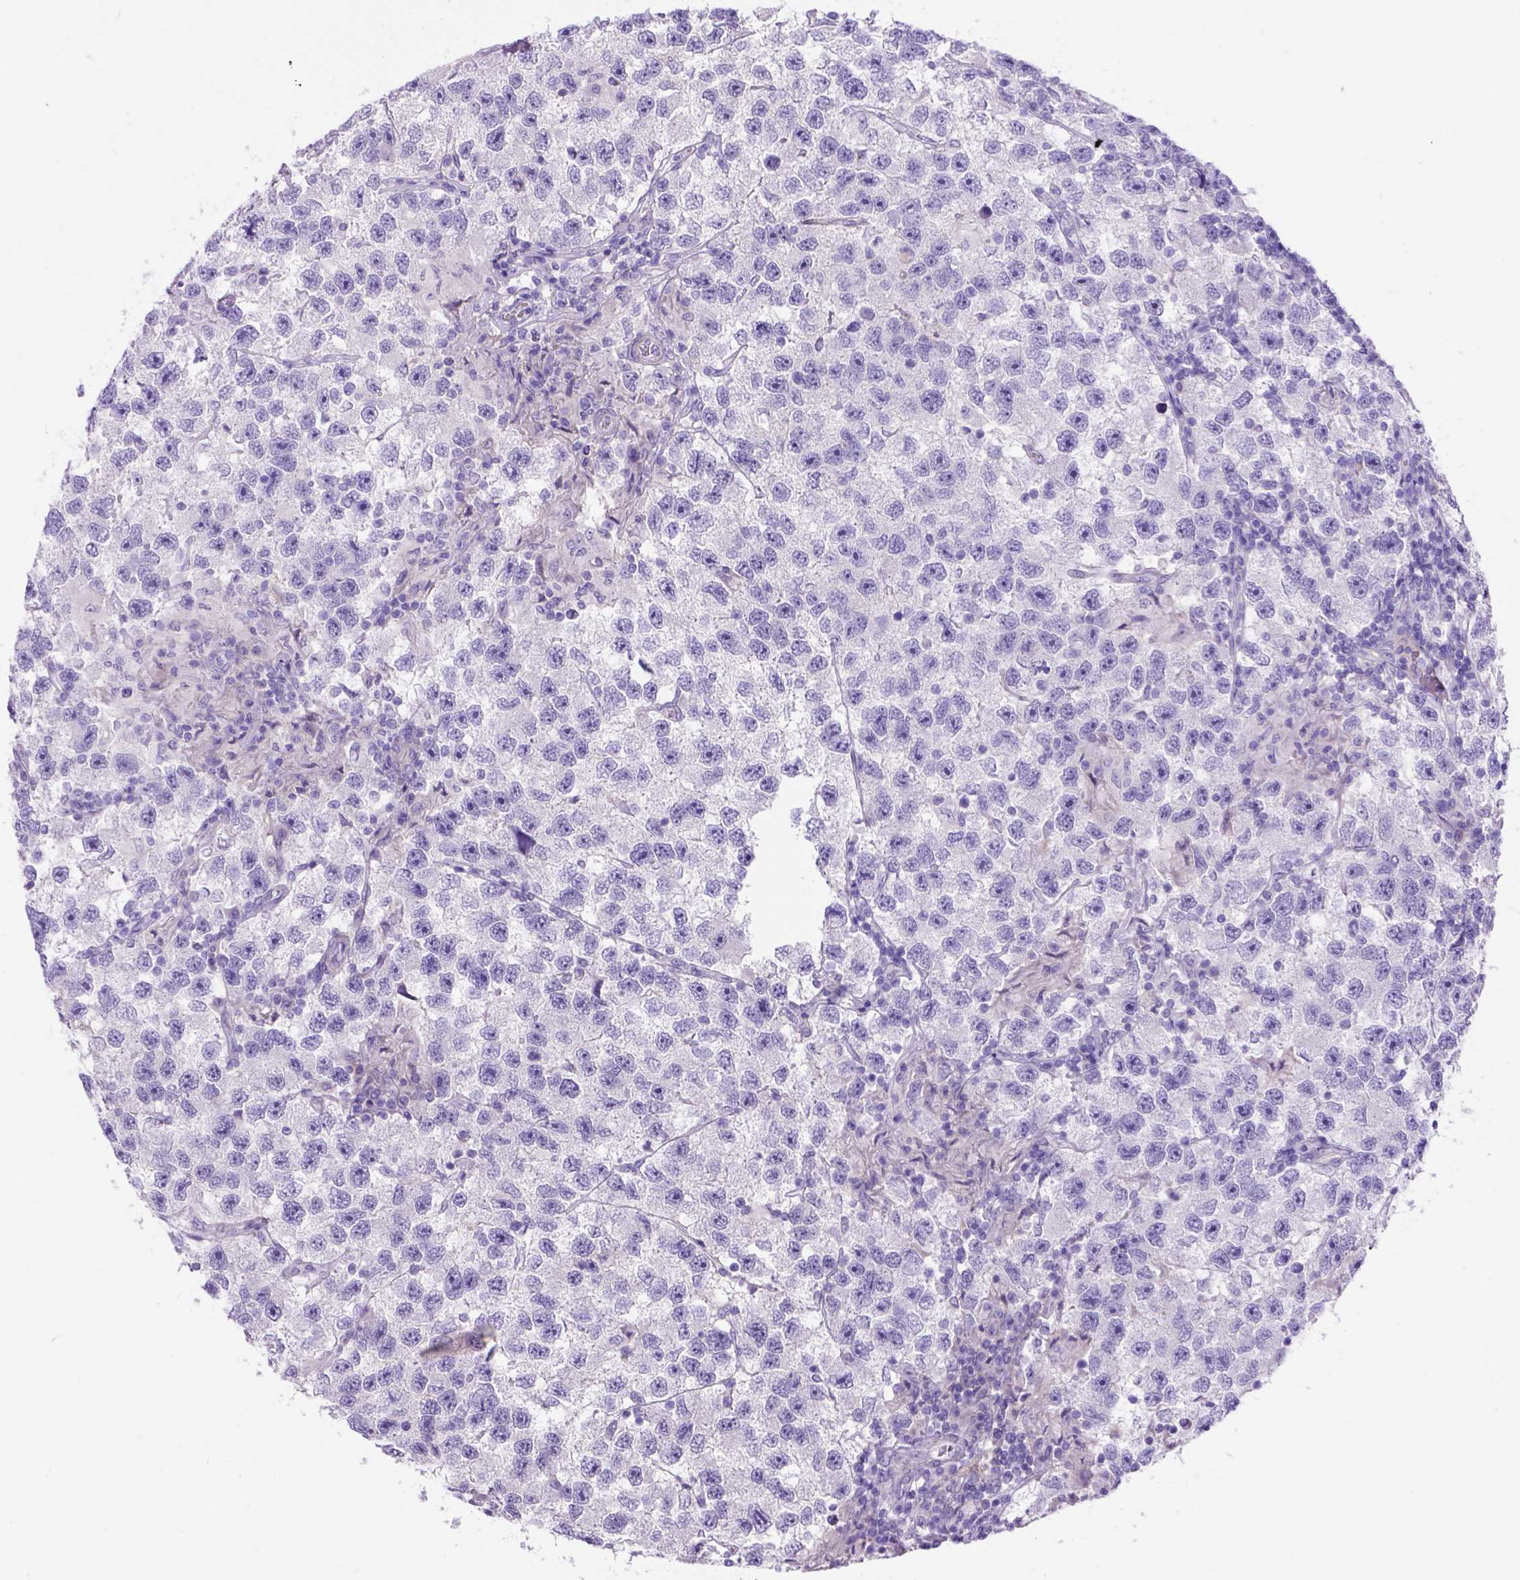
{"staining": {"intensity": "negative", "quantity": "none", "location": "none"}, "tissue": "testis cancer", "cell_type": "Tumor cells", "image_type": "cancer", "snomed": [{"axis": "morphology", "description": "Seminoma, NOS"}, {"axis": "topography", "description": "Testis"}], "caption": "DAB (3,3'-diaminobenzidine) immunohistochemical staining of human seminoma (testis) demonstrates no significant positivity in tumor cells.", "gene": "EGFR", "patient": {"sex": "male", "age": 26}}